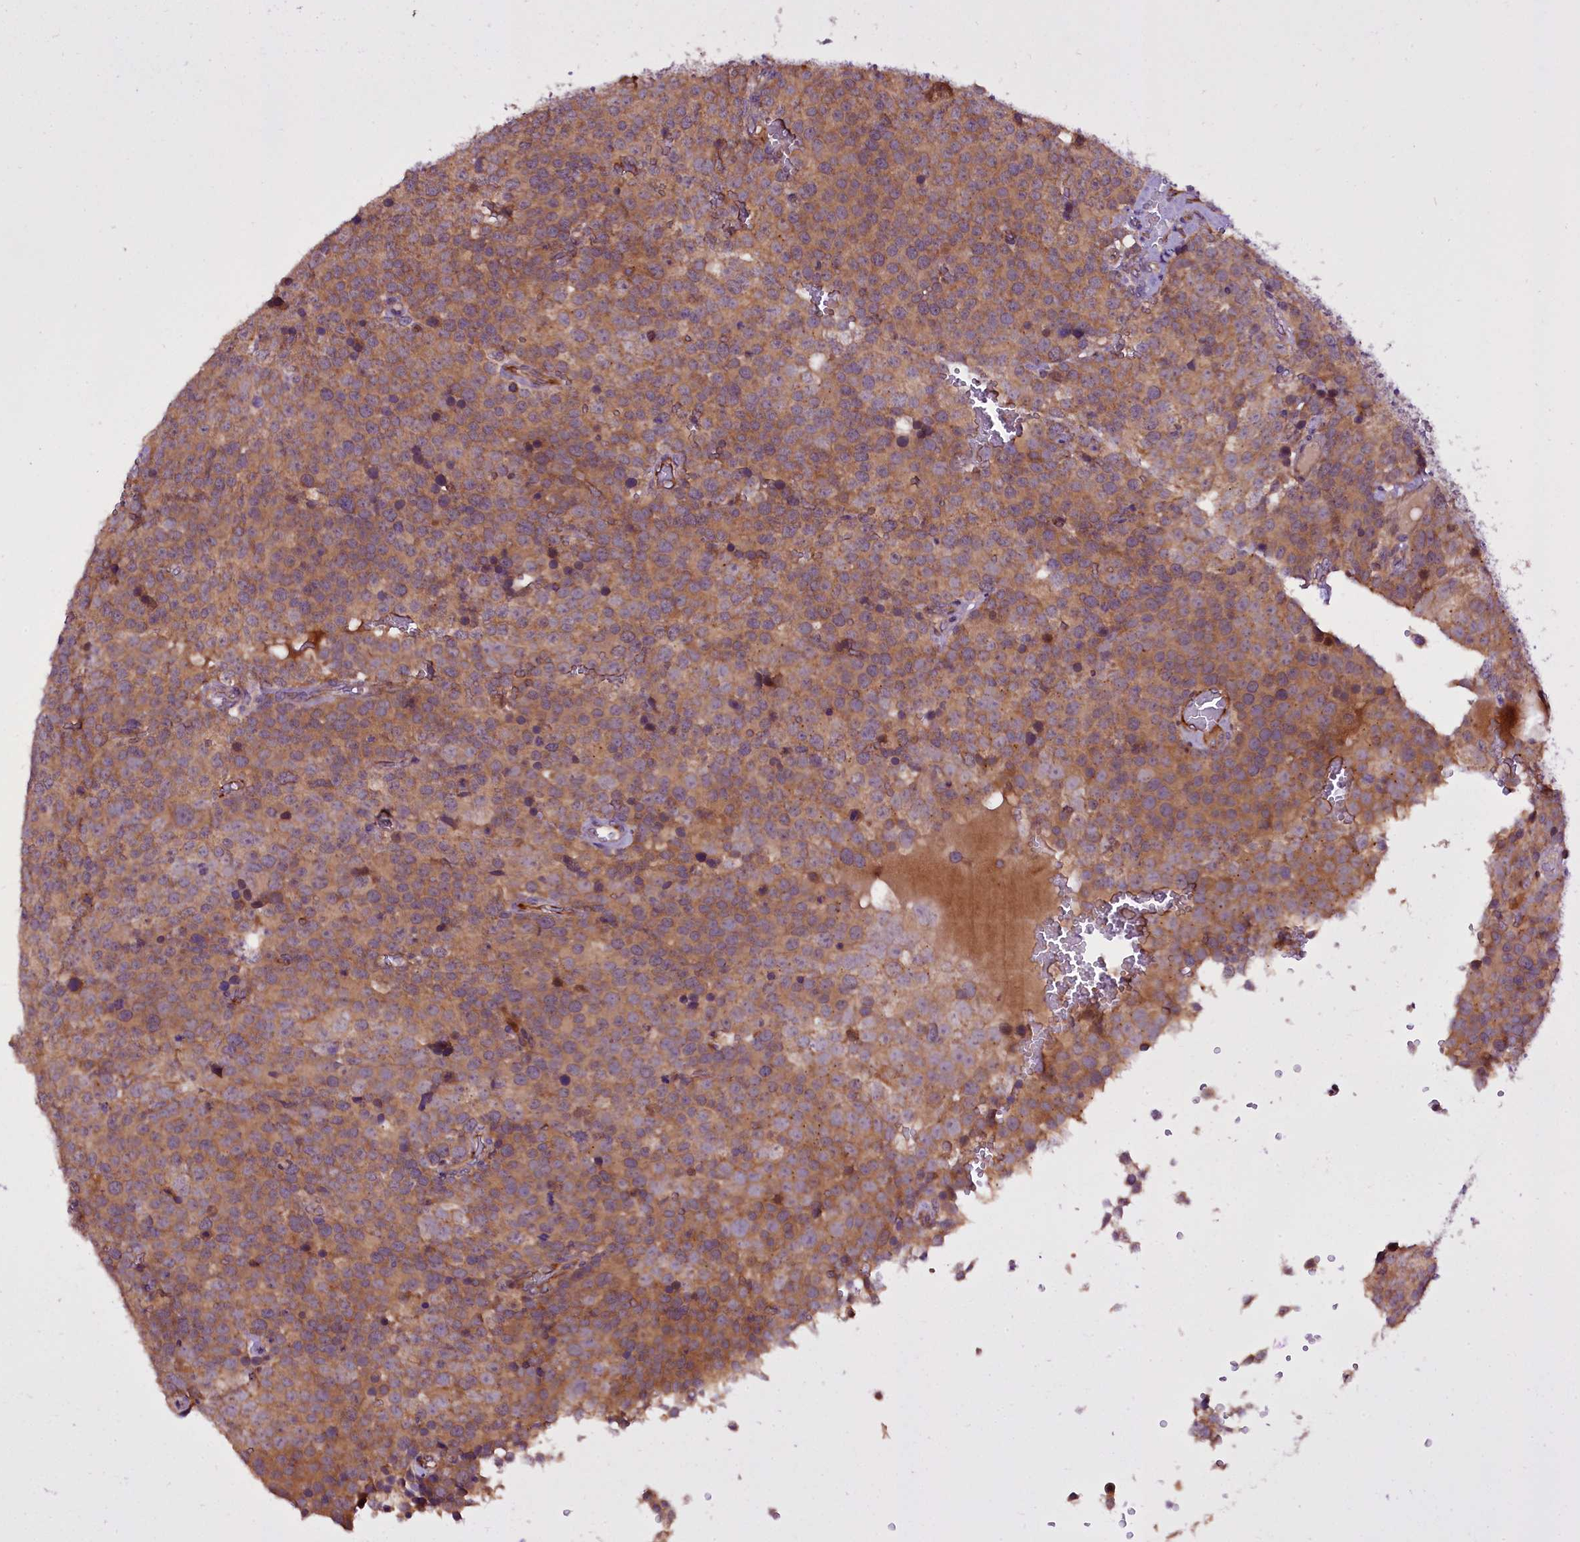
{"staining": {"intensity": "moderate", "quantity": ">75%", "location": "cytoplasmic/membranous"}, "tissue": "testis cancer", "cell_type": "Tumor cells", "image_type": "cancer", "snomed": [{"axis": "morphology", "description": "Seminoma, NOS"}, {"axis": "topography", "description": "Testis"}], "caption": "Tumor cells show medium levels of moderate cytoplasmic/membranous expression in approximately >75% of cells in seminoma (testis). The staining is performed using DAB (3,3'-diaminobenzidine) brown chromogen to label protein expression. The nuclei are counter-stained blue using hematoxylin.", "gene": "RPUSD2", "patient": {"sex": "male", "age": 71}}